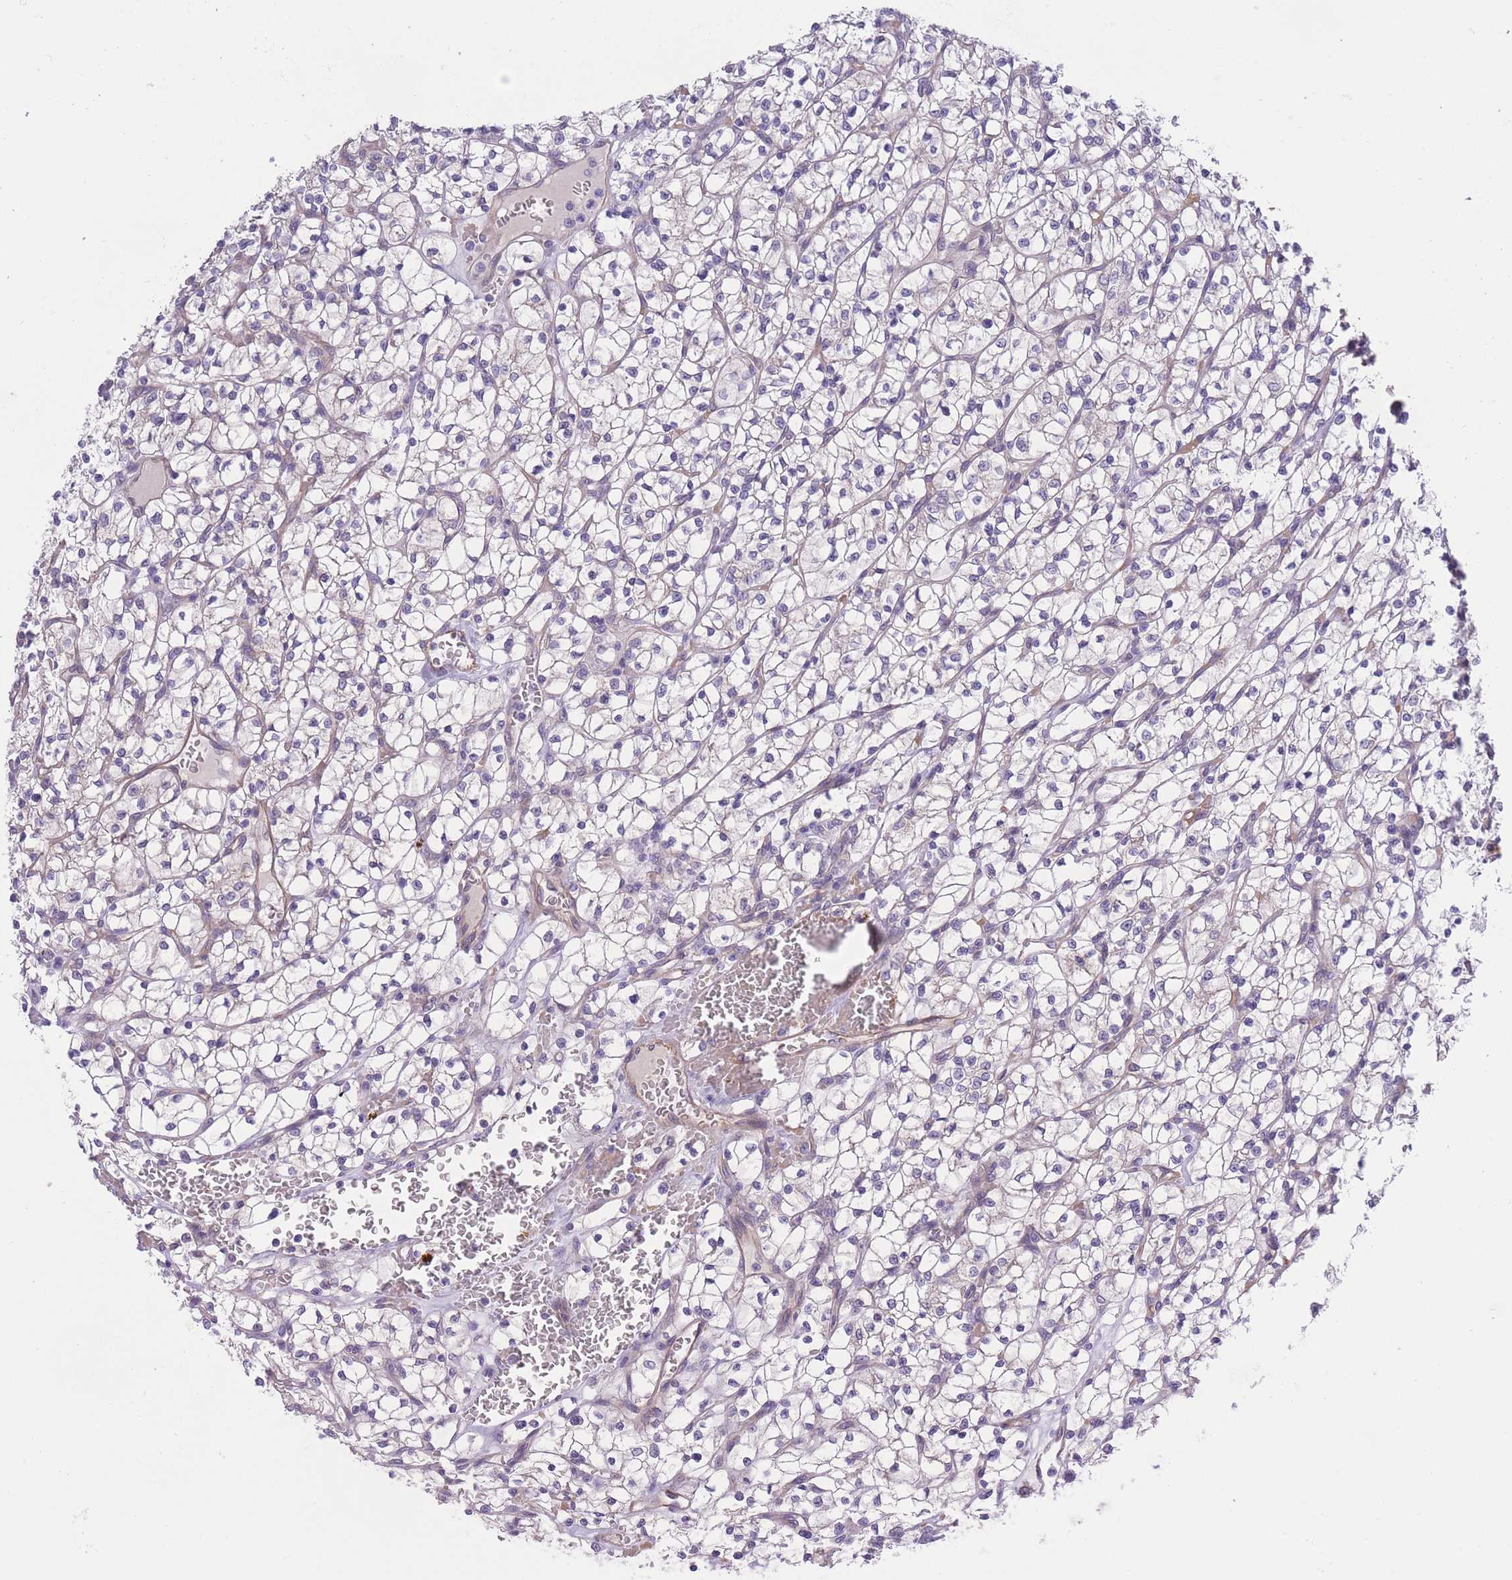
{"staining": {"intensity": "negative", "quantity": "none", "location": "none"}, "tissue": "renal cancer", "cell_type": "Tumor cells", "image_type": "cancer", "snomed": [{"axis": "morphology", "description": "Adenocarcinoma, NOS"}, {"axis": "topography", "description": "Kidney"}], "caption": "Tumor cells show no significant staining in adenocarcinoma (renal).", "gene": "WWOX", "patient": {"sex": "female", "age": 64}}